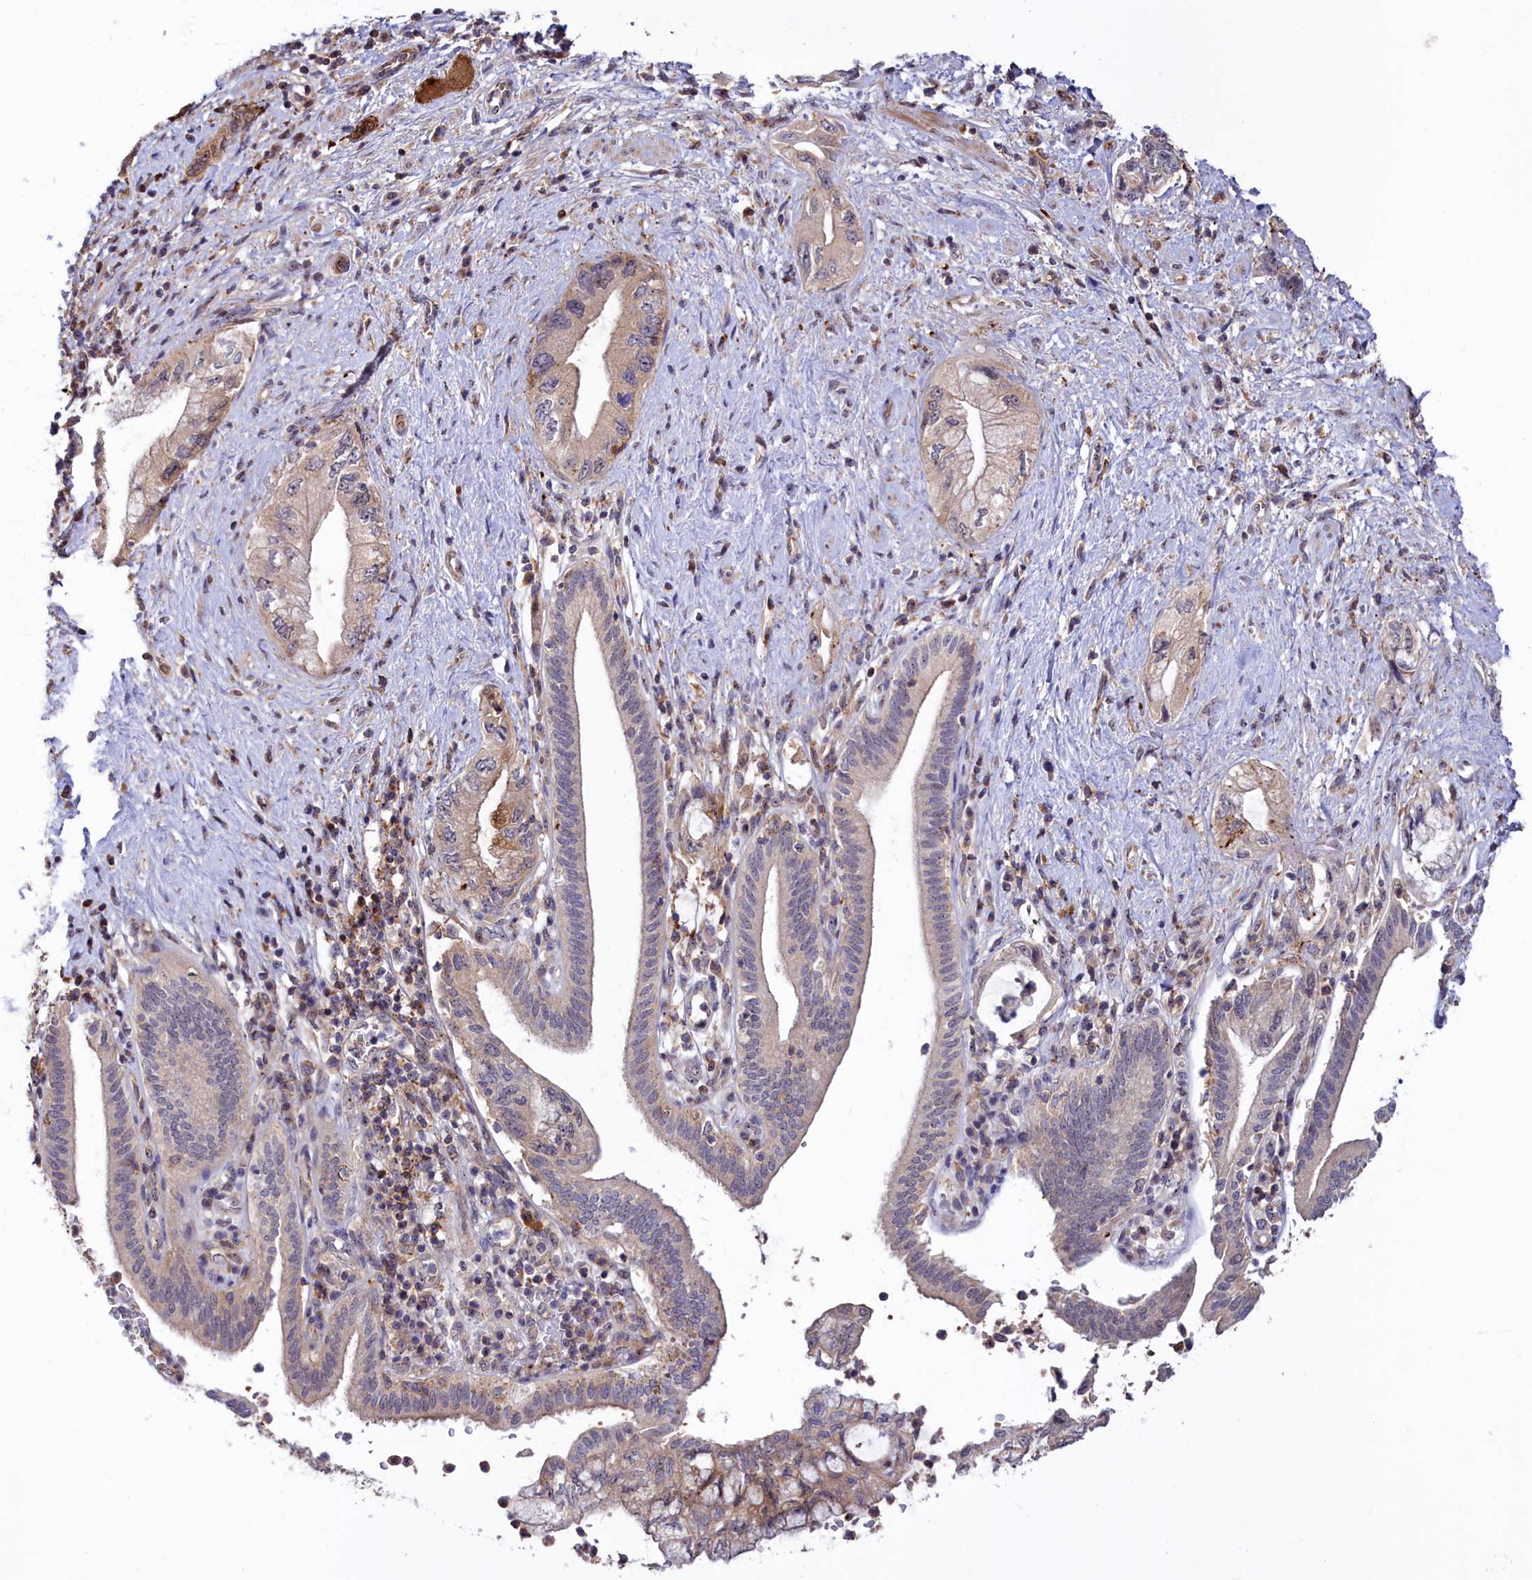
{"staining": {"intensity": "weak", "quantity": ">75%", "location": "cytoplasmic/membranous"}, "tissue": "pancreatic cancer", "cell_type": "Tumor cells", "image_type": "cancer", "snomed": [{"axis": "morphology", "description": "Adenocarcinoma, NOS"}, {"axis": "topography", "description": "Pancreas"}], "caption": "Pancreatic cancer (adenocarcinoma) stained with a protein marker reveals weak staining in tumor cells.", "gene": "NEURL4", "patient": {"sex": "female", "age": 73}}